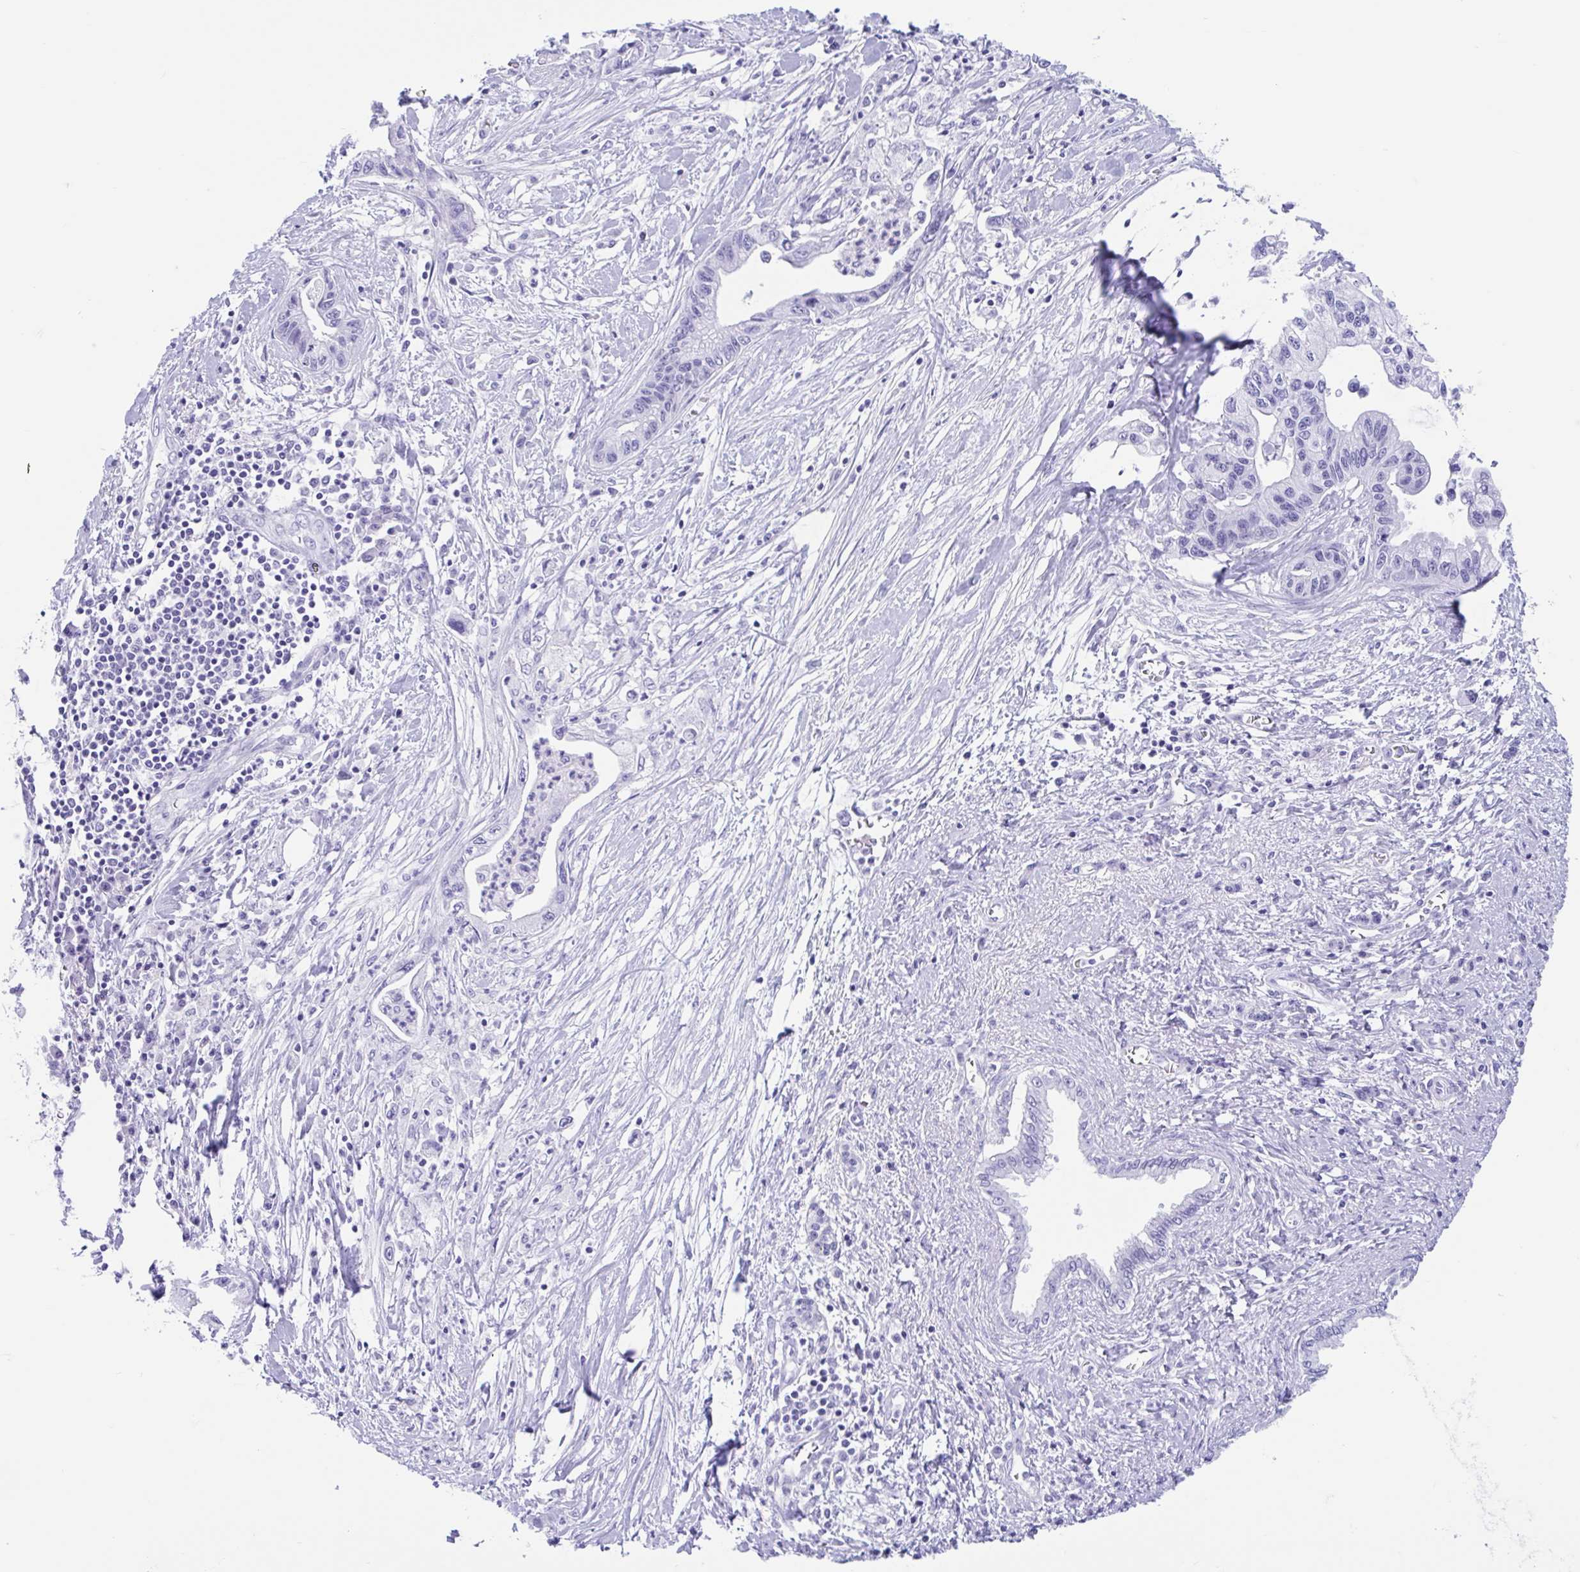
{"staining": {"intensity": "negative", "quantity": "none", "location": "none"}, "tissue": "pancreatic cancer", "cell_type": "Tumor cells", "image_type": "cancer", "snomed": [{"axis": "morphology", "description": "Adenocarcinoma, NOS"}, {"axis": "topography", "description": "Pancreas"}], "caption": "Tumor cells are negative for brown protein staining in pancreatic cancer (adenocarcinoma).", "gene": "TMEM35A", "patient": {"sex": "male", "age": 61}}